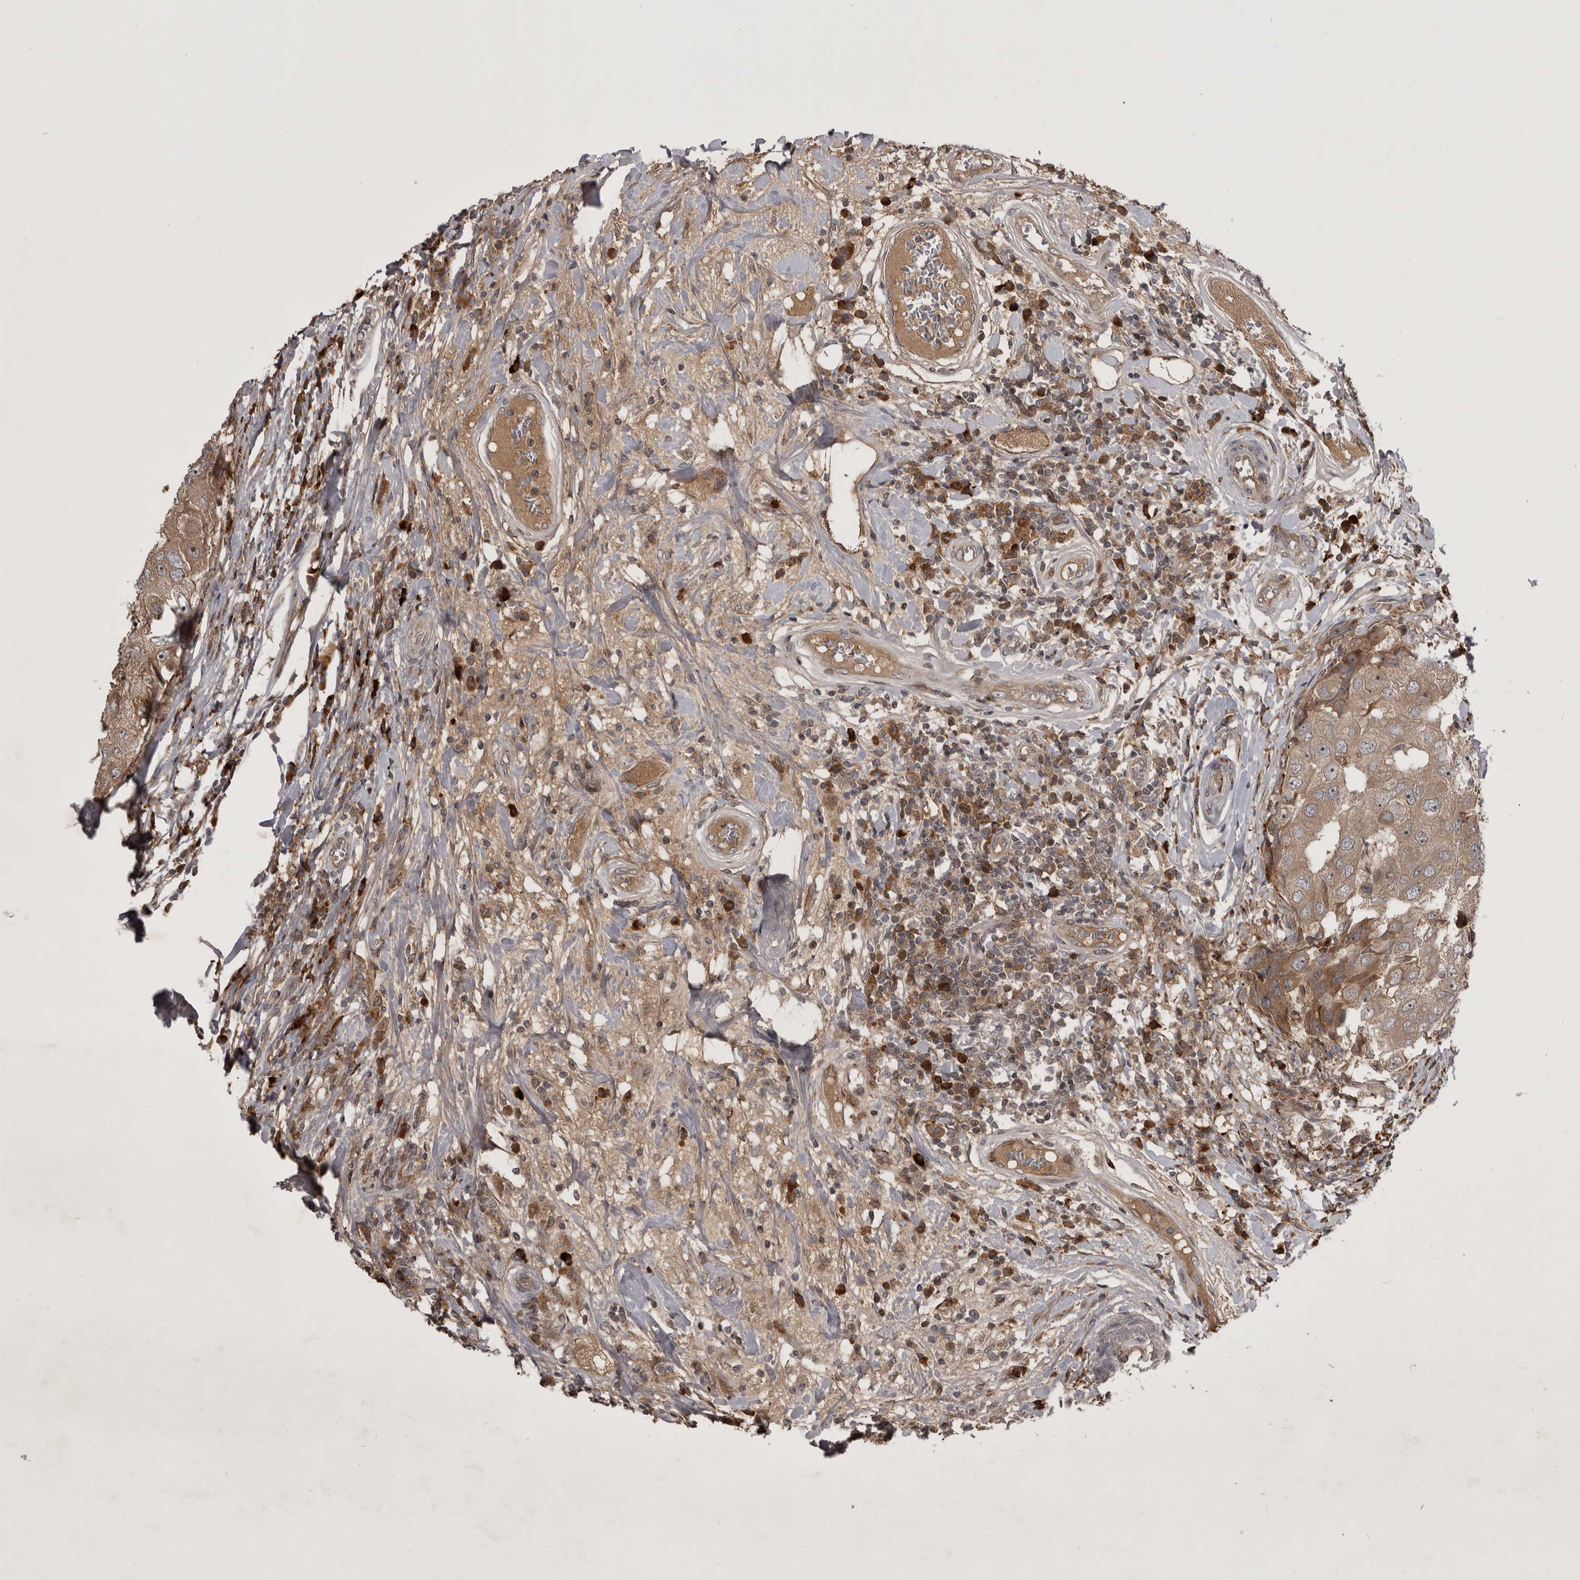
{"staining": {"intensity": "weak", "quantity": ">75%", "location": "cytoplasmic/membranous"}, "tissue": "breast cancer", "cell_type": "Tumor cells", "image_type": "cancer", "snomed": [{"axis": "morphology", "description": "Duct carcinoma"}, {"axis": "topography", "description": "Breast"}], "caption": "This image exhibits breast cancer stained with immunohistochemistry to label a protein in brown. The cytoplasmic/membranous of tumor cells show weak positivity for the protein. Nuclei are counter-stained blue.", "gene": "RAB3GAP2", "patient": {"sex": "female", "age": 27}}